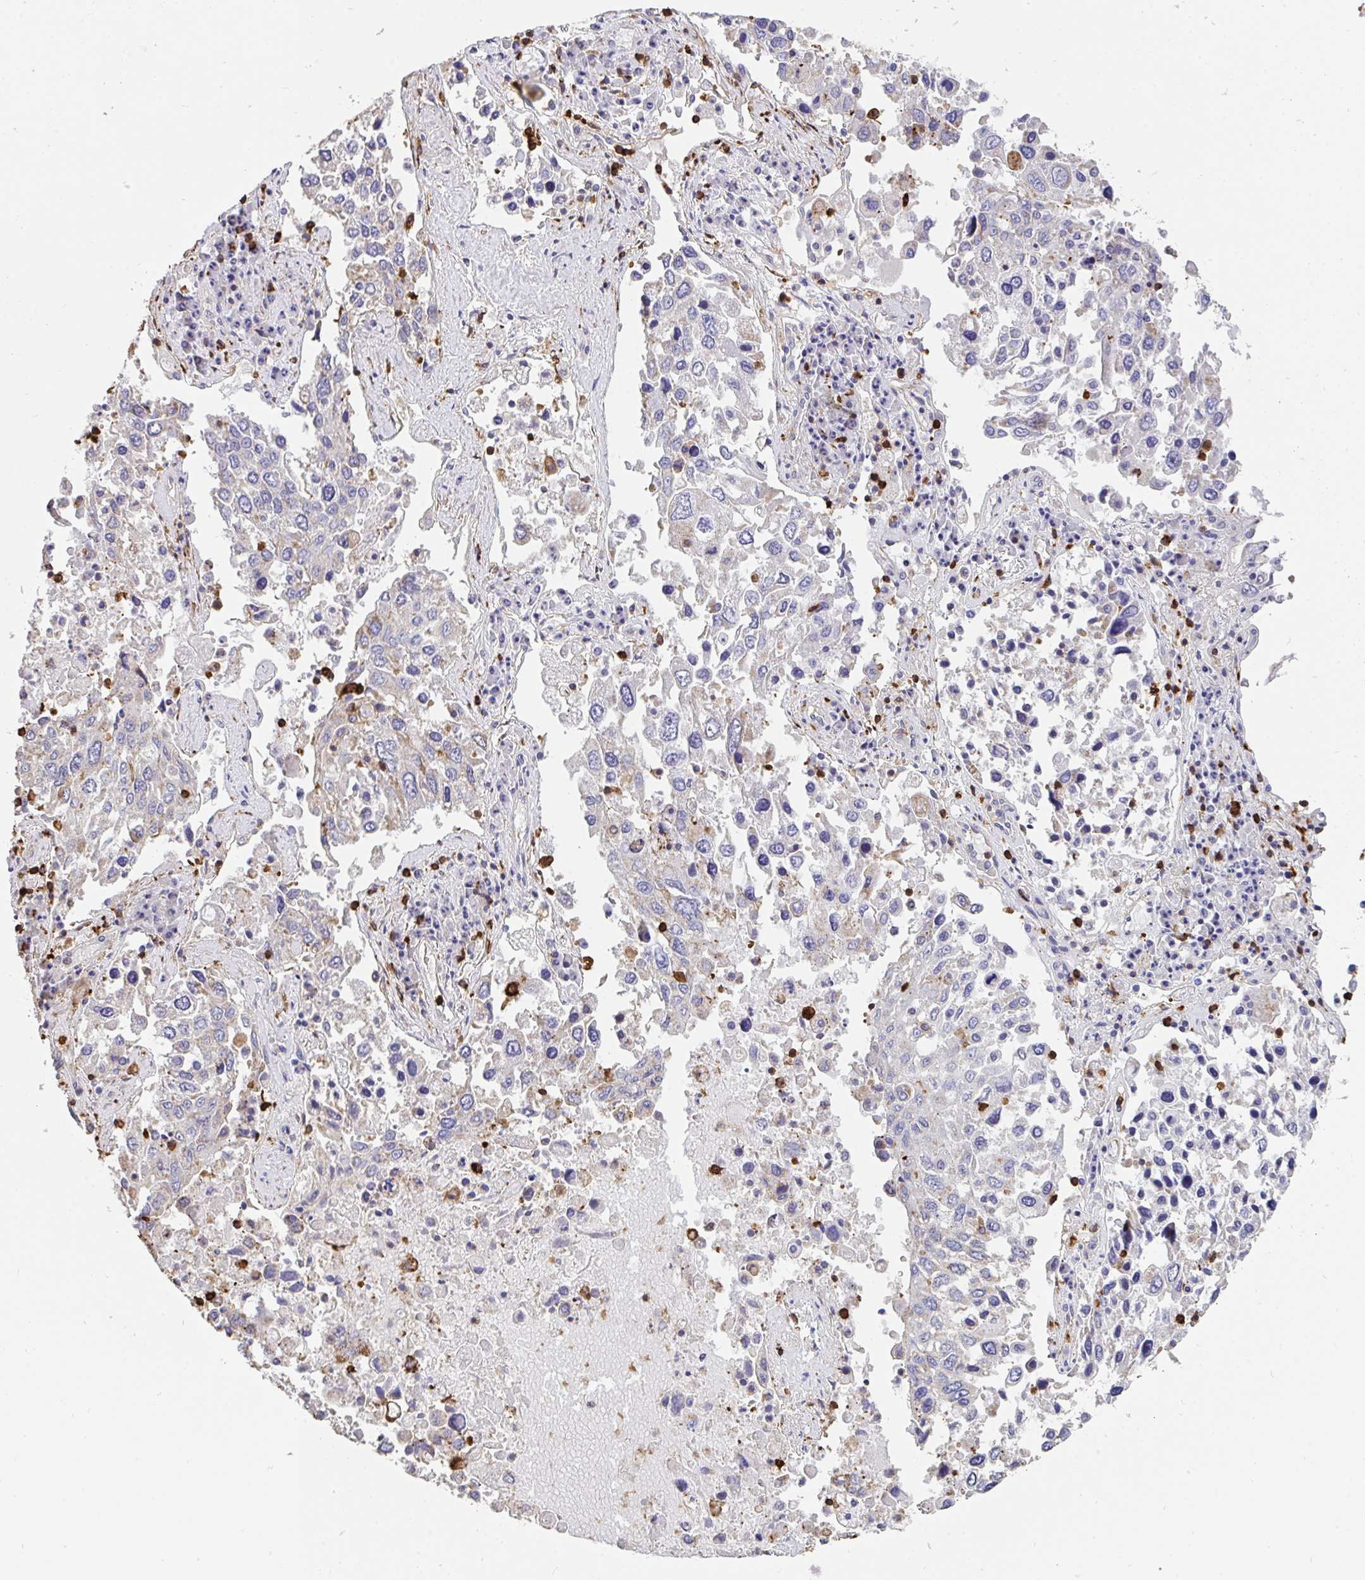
{"staining": {"intensity": "negative", "quantity": "none", "location": "none"}, "tissue": "lung cancer", "cell_type": "Tumor cells", "image_type": "cancer", "snomed": [{"axis": "morphology", "description": "Squamous cell carcinoma, NOS"}, {"axis": "topography", "description": "Lung"}], "caption": "Squamous cell carcinoma (lung) was stained to show a protein in brown. There is no significant positivity in tumor cells.", "gene": "CFL1", "patient": {"sex": "male", "age": 65}}